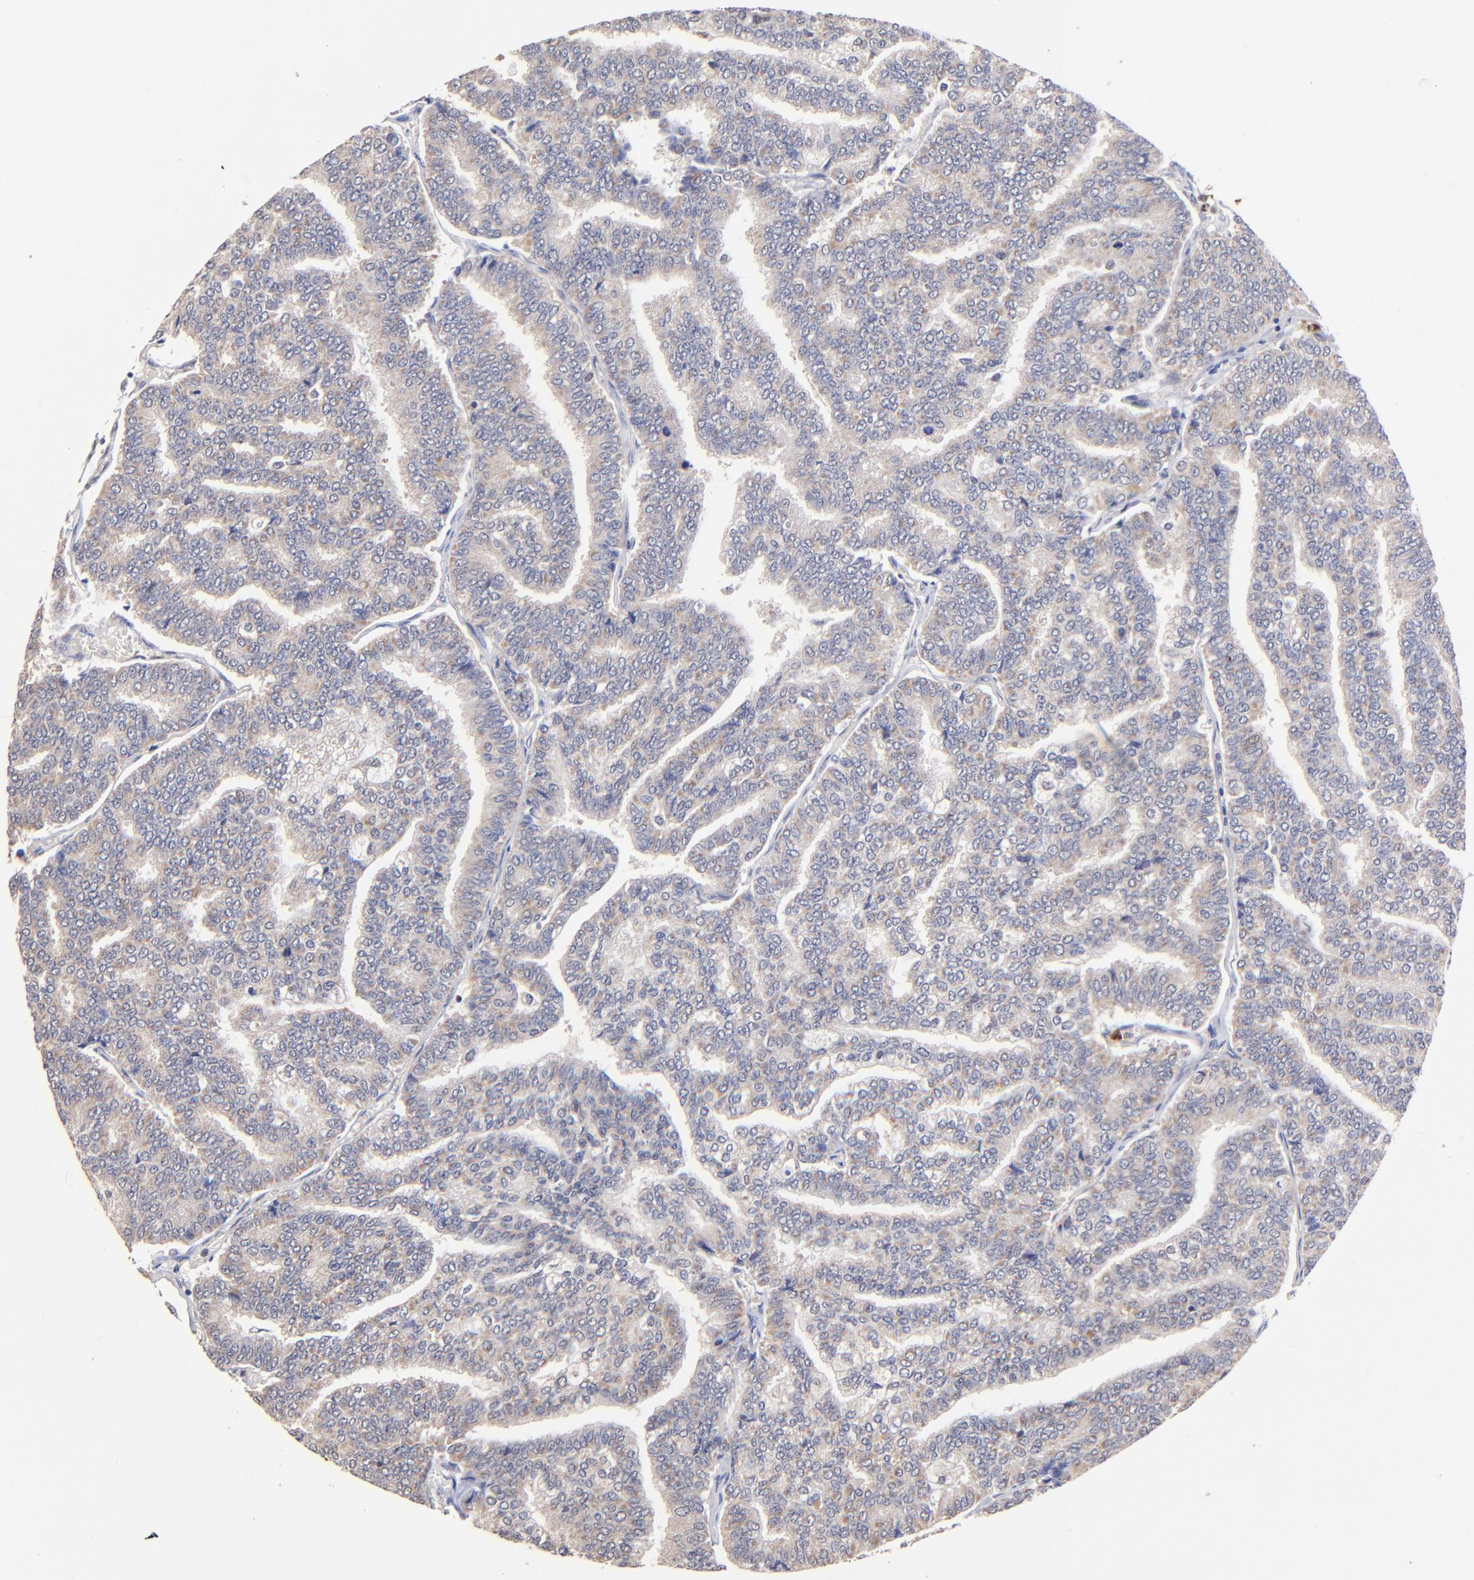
{"staining": {"intensity": "weak", "quantity": ">75%", "location": "cytoplasmic/membranous"}, "tissue": "thyroid cancer", "cell_type": "Tumor cells", "image_type": "cancer", "snomed": [{"axis": "morphology", "description": "Papillary adenocarcinoma, NOS"}, {"axis": "topography", "description": "Thyroid gland"}], "caption": "Immunohistochemical staining of papillary adenocarcinoma (thyroid) reveals weak cytoplasmic/membranous protein expression in about >75% of tumor cells.", "gene": "BBOF1", "patient": {"sex": "female", "age": 35}}